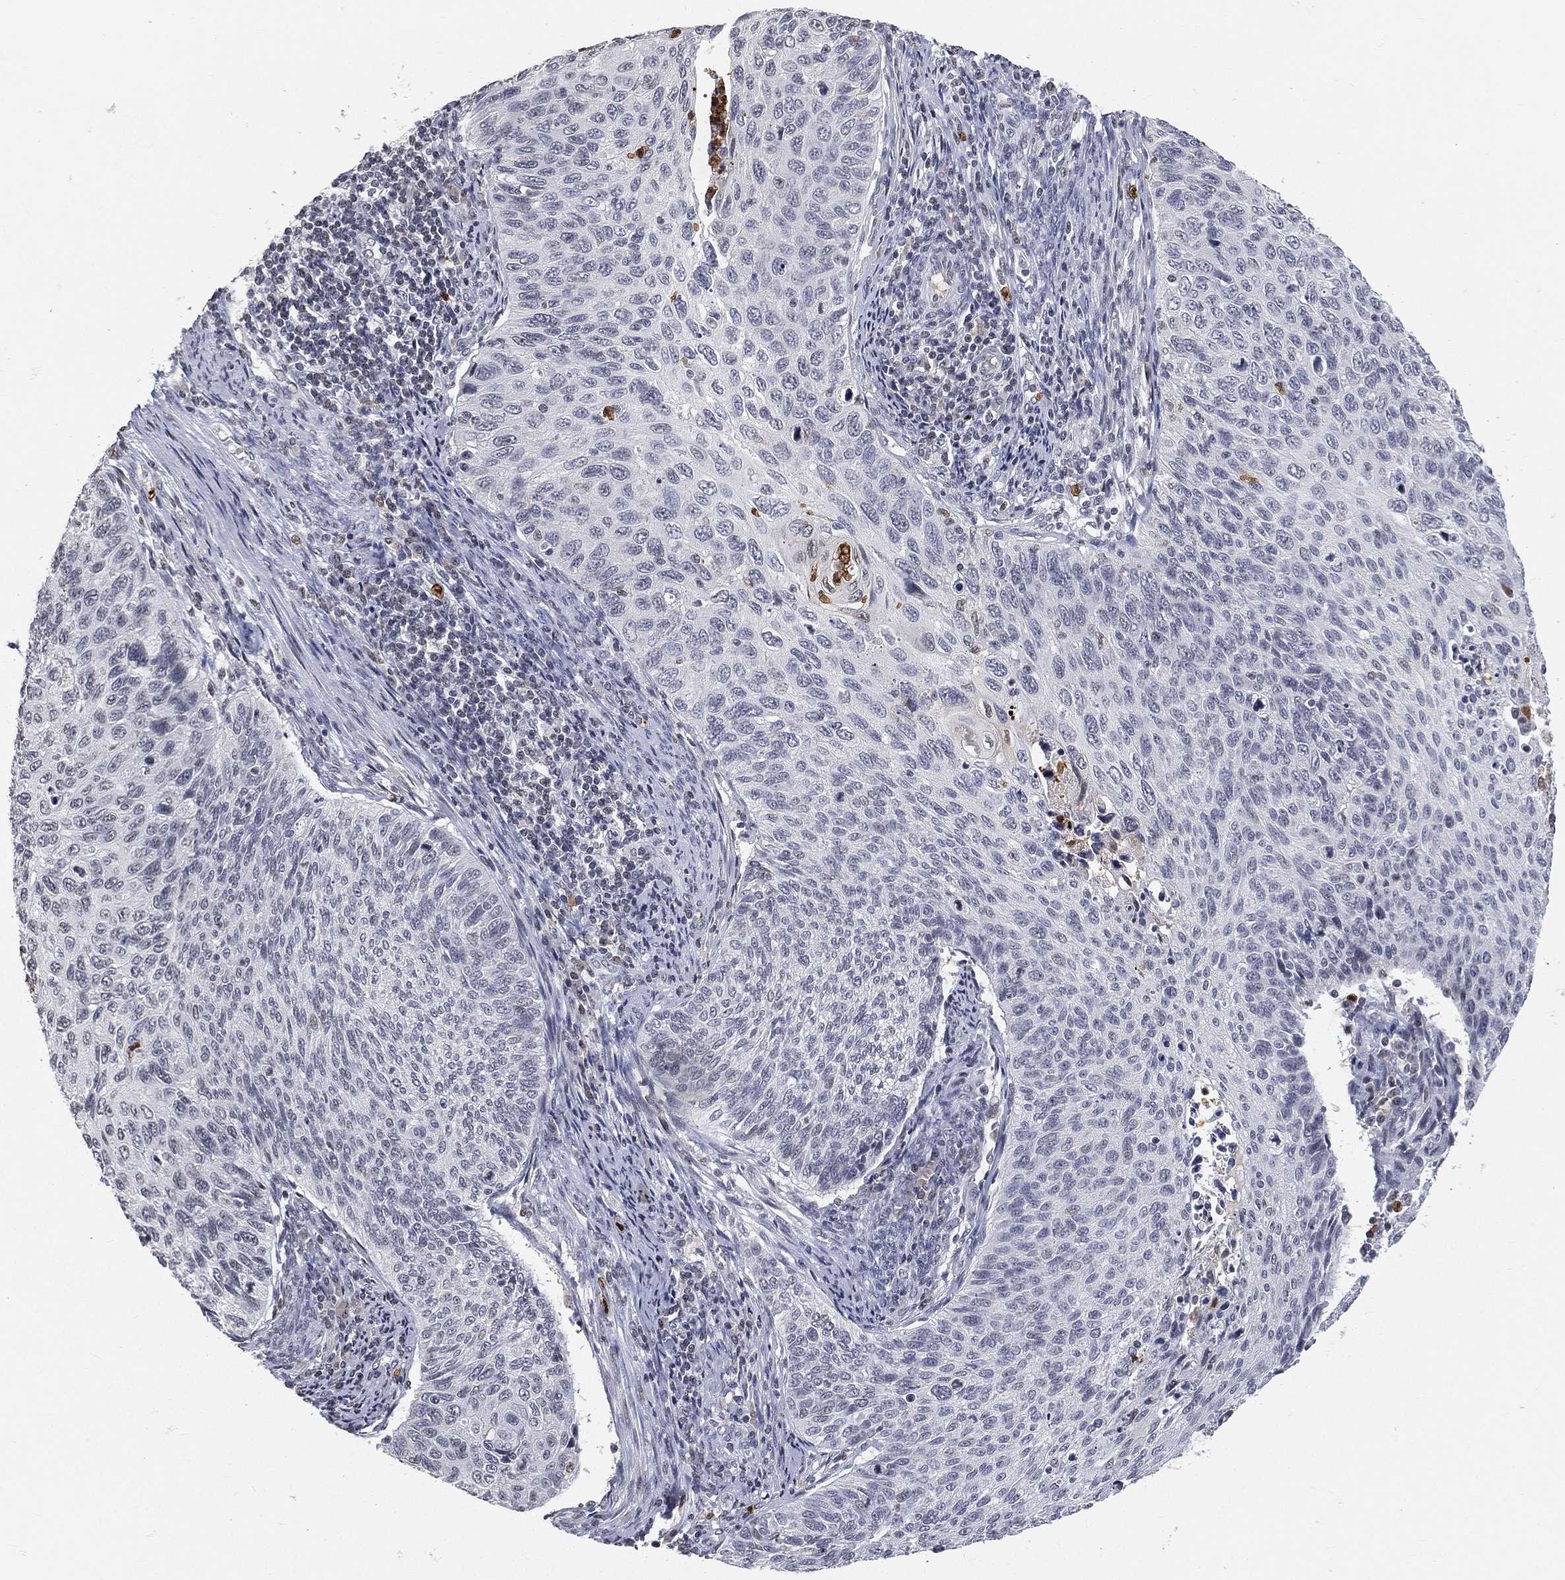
{"staining": {"intensity": "negative", "quantity": "none", "location": "none"}, "tissue": "cervical cancer", "cell_type": "Tumor cells", "image_type": "cancer", "snomed": [{"axis": "morphology", "description": "Squamous cell carcinoma, NOS"}, {"axis": "topography", "description": "Cervix"}], "caption": "Micrograph shows no protein positivity in tumor cells of cervical cancer tissue. (DAB (3,3'-diaminobenzidine) immunohistochemistry (IHC) visualized using brightfield microscopy, high magnification).", "gene": "ARG1", "patient": {"sex": "female", "age": 70}}